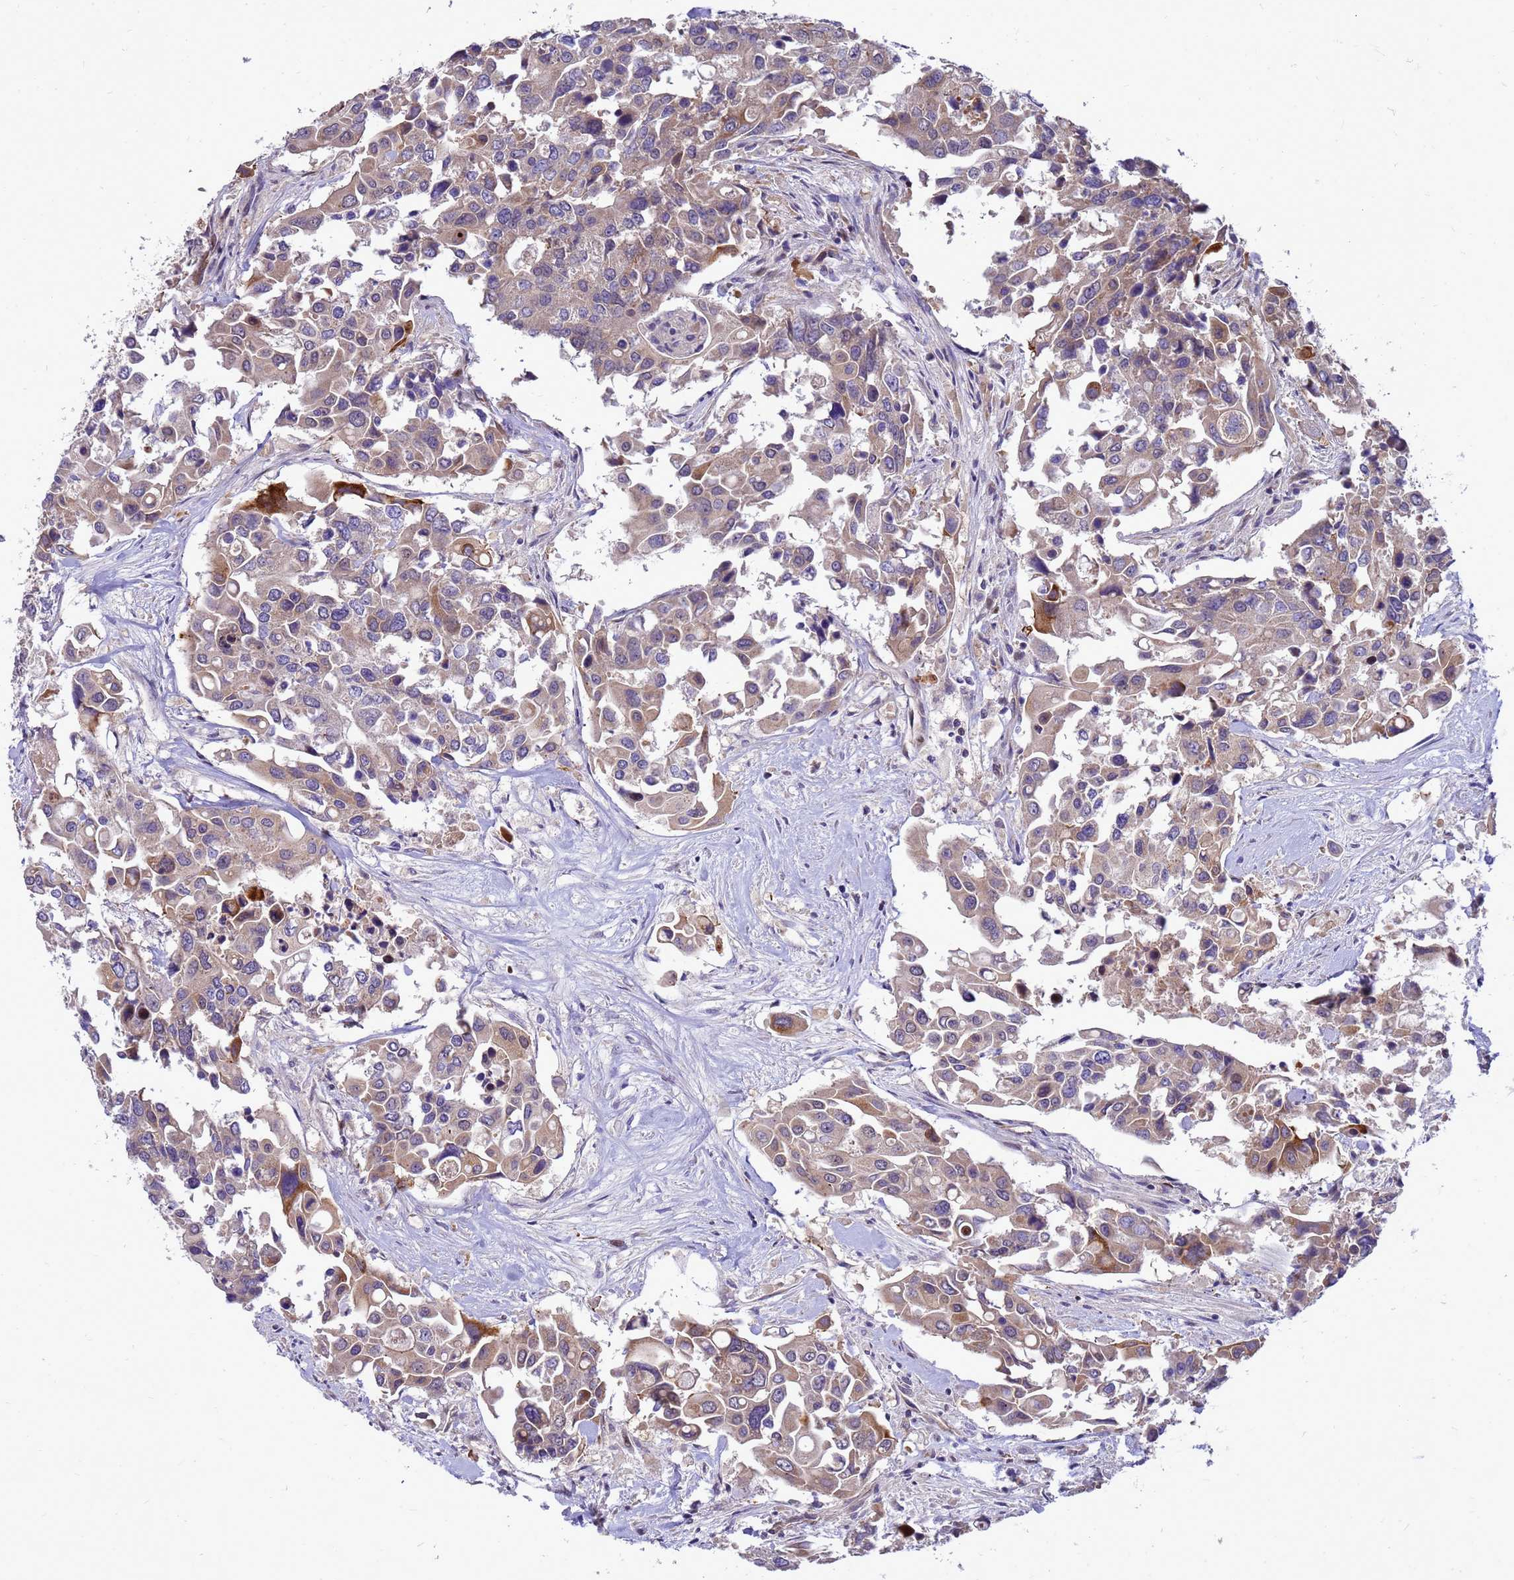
{"staining": {"intensity": "weak", "quantity": ">75%", "location": "cytoplasmic/membranous"}, "tissue": "colorectal cancer", "cell_type": "Tumor cells", "image_type": "cancer", "snomed": [{"axis": "morphology", "description": "Adenocarcinoma, NOS"}, {"axis": "topography", "description": "Colon"}], "caption": "Colorectal adenocarcinoma stained for a protein (brown) reveals weak cytoplasmic/membranous positive positivity in about >75% of tumor cells.", "gene": "RSPO1", "patient": {"sex": "male", "age": 77}}